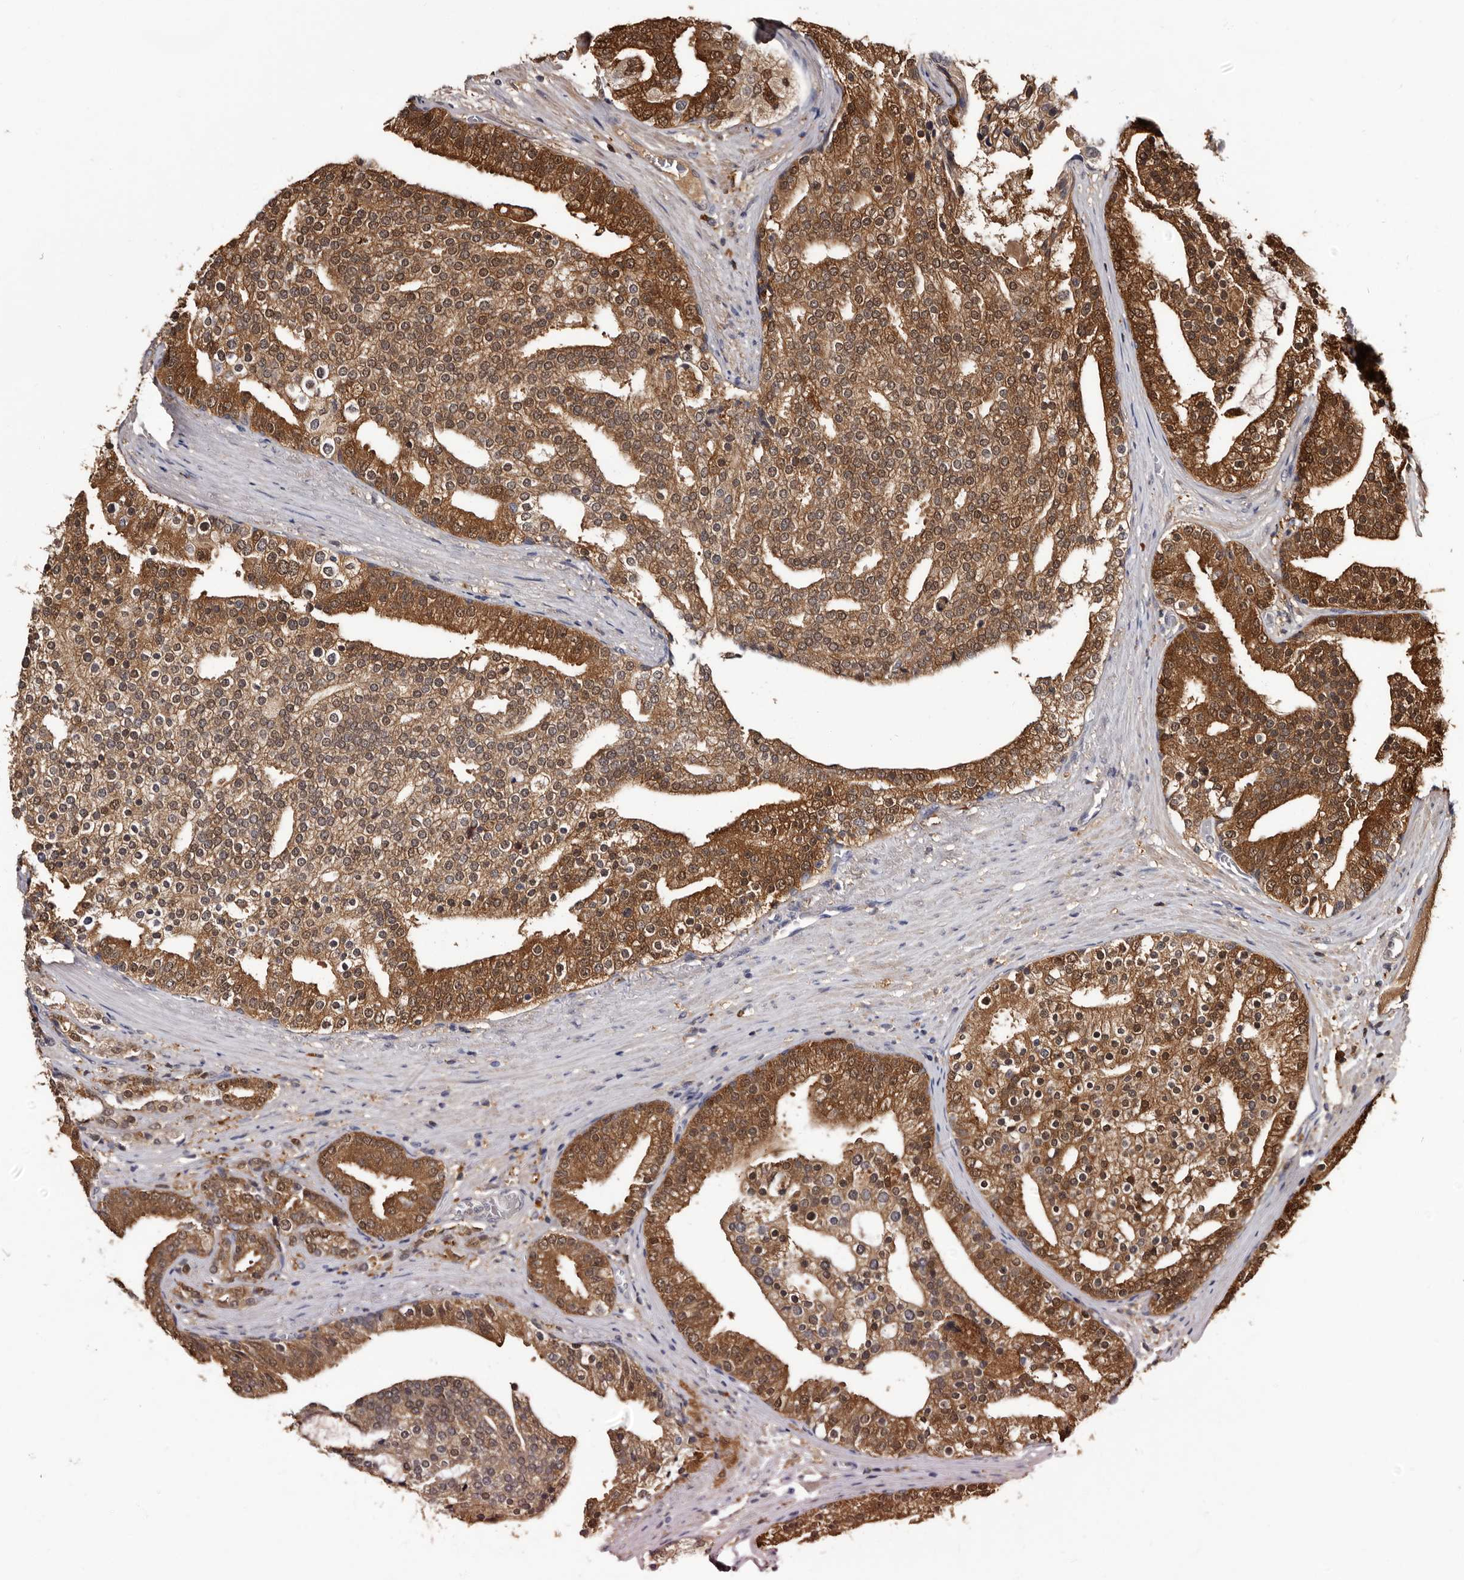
{"staining": {"intensity": "strong", "quantity": ">75%", "location": "cytoplasmic/membranous,nuclear"}, "tissue": "prostate cancer", "cell_type": "Tumor cells", "image_type": "cancer", "snomed": [{"axis": "morphology", "description": "Adenocarcinoma, Low grade"}, {"axis": "topography", "description": "Prostate"}], "caption": "Protein staining exhibits strong cytoplasmic/membranous and nuclear staining in about >75% of tumor cells in prostate cancer.", "gene": "DNPH1", "patient": {"sex": "male", "age": 67}}